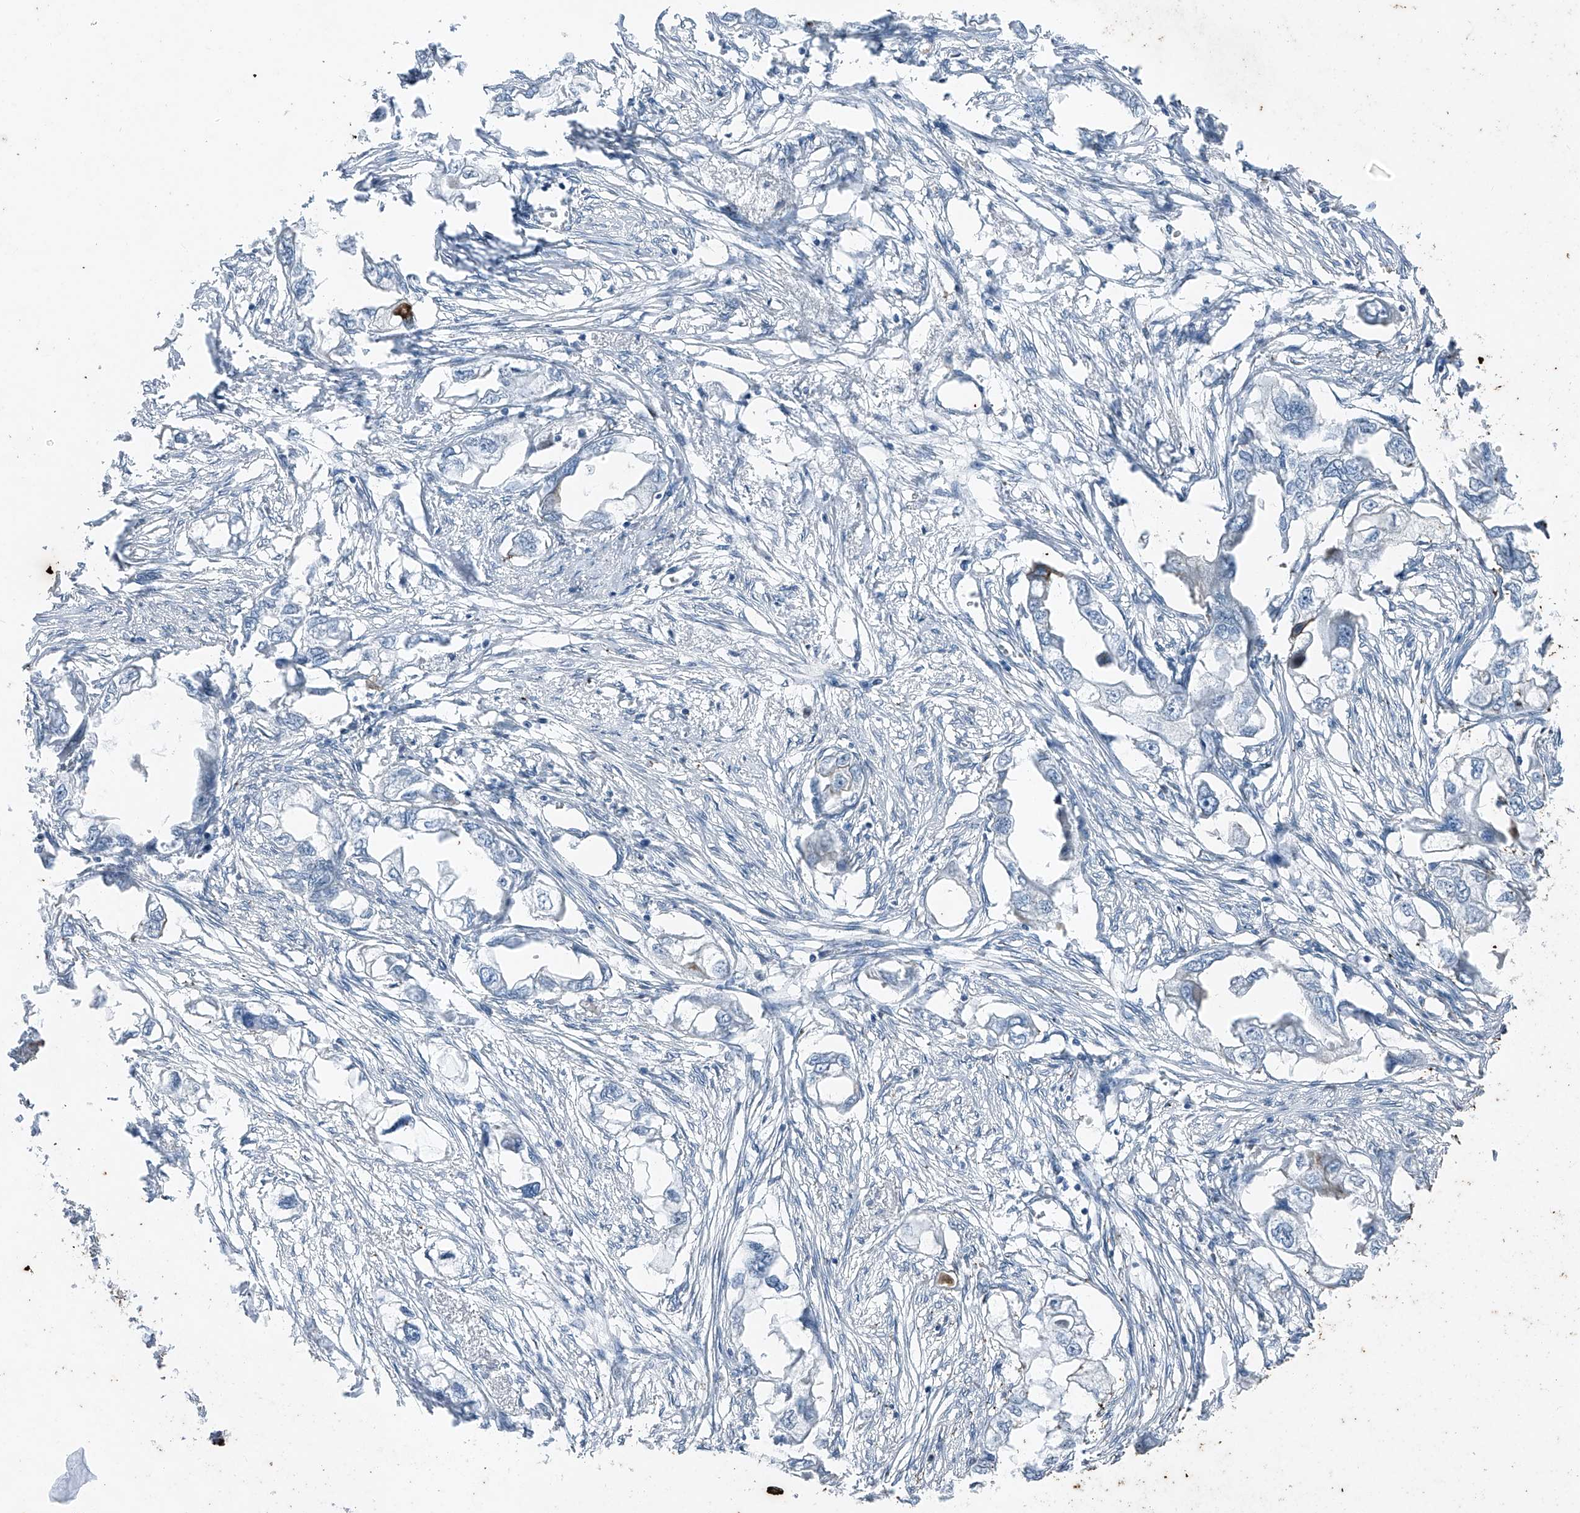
{"staining": {"intensity": "negative", "quantity": "none", "location": "none"}, "tissue": "endometrial cancer", "cell_type": "Tumor cells", "image_type": "cancer", "snomed": [{"axis": "morphology", "description": "Adenocarcinoma, NOS"}, {"axis": "morphology", "description": "Adenocarcinoma, metastatic, NOS"}, {"axis": "topography", "description": "Adipose tissue"}, {"axis": "topography", "description": "Endometrium"}], "caption": "Metastatic adenocarcinoma (endometrial) stained for a protein using immunohistochemistry (IHC) demonstrates no staining tumor cells.", "gene": "DYRK1B", "patient": {"sex": "female", "age": 67}}